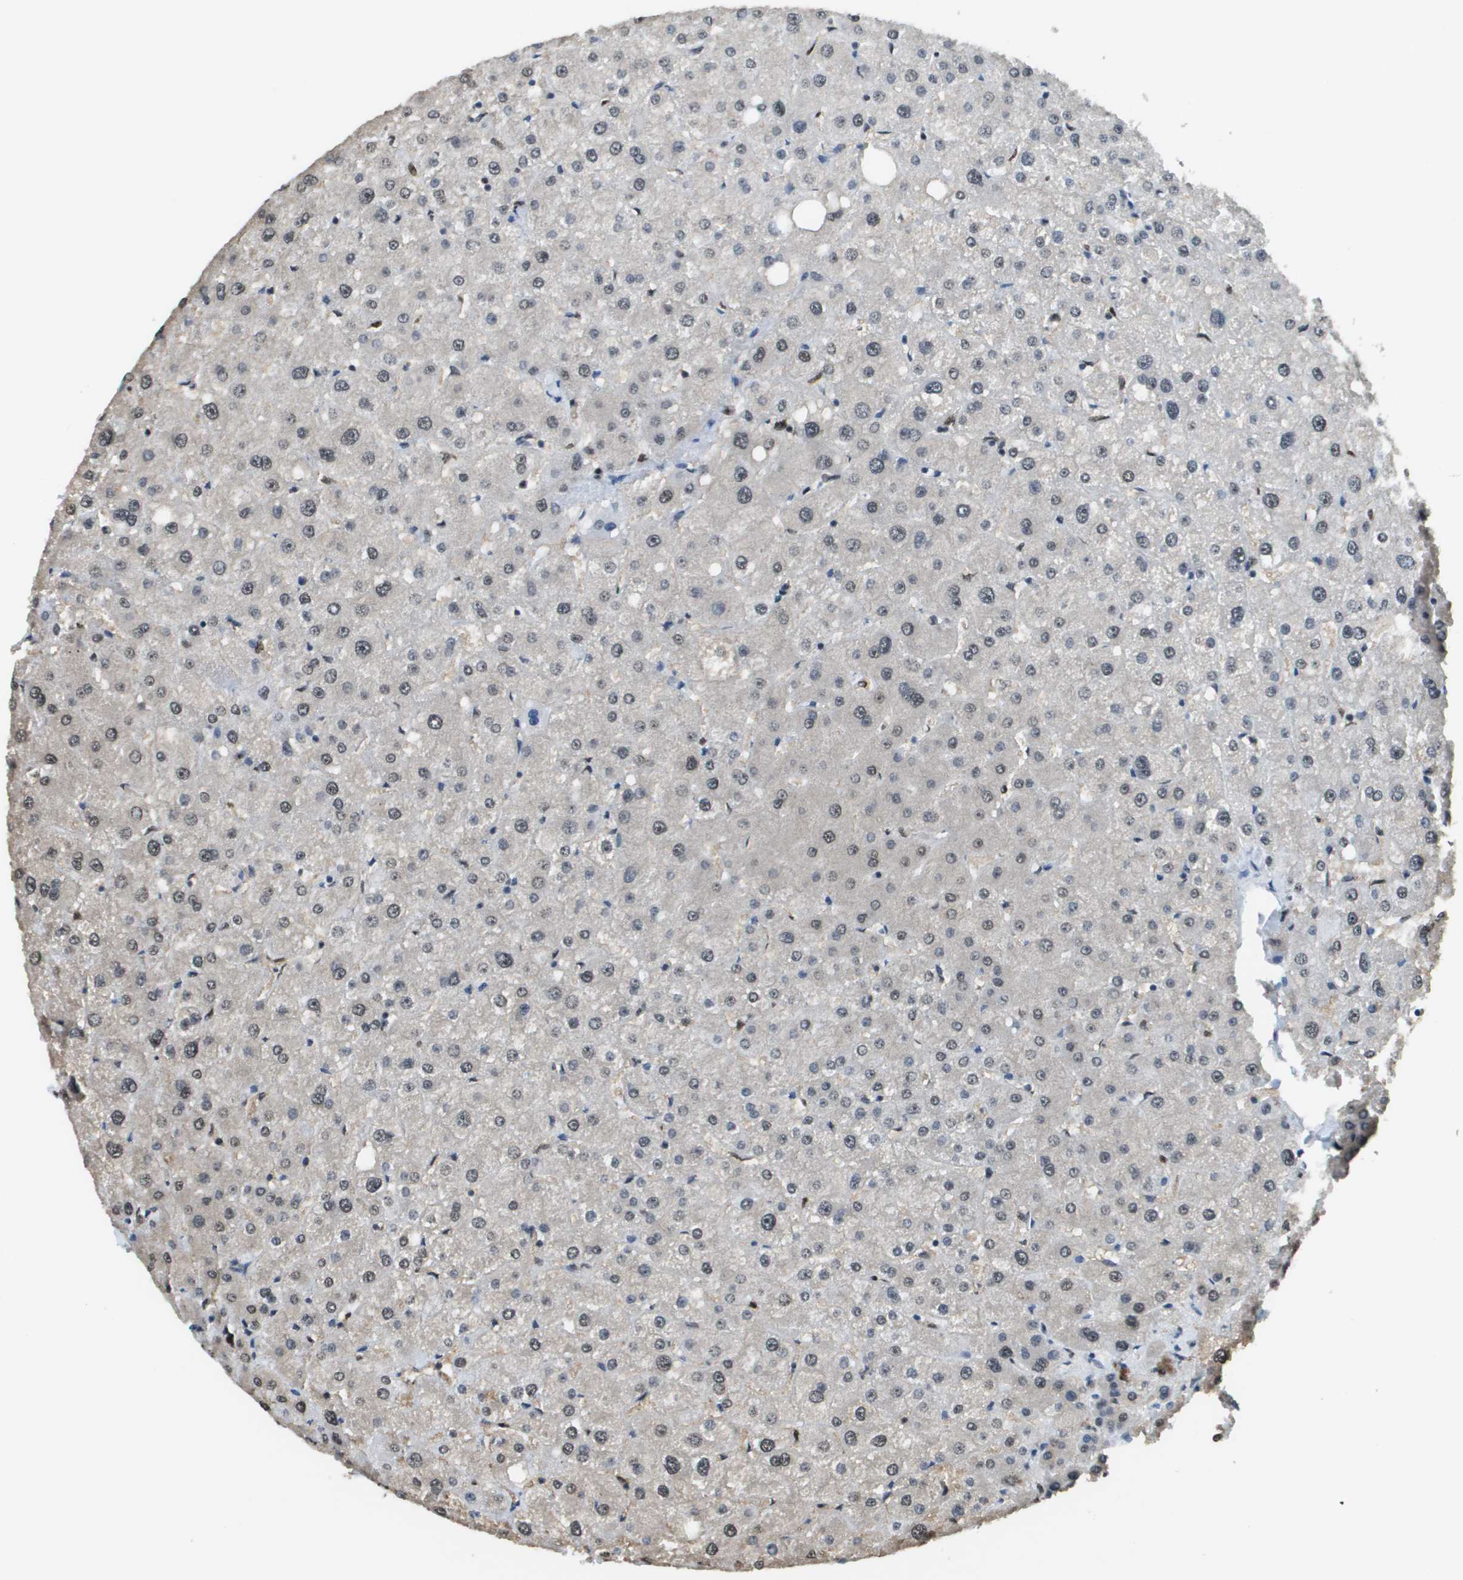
{"staining": {"intensity": "negative", "quantity": "none", "location": "none"}, "tissue": "liver", "cell_type": "Cholangiocytes", "image_type": "normal", "snomed": [{"axis": "morphology", "description": "Normal tissue, NOS"}, {"axis": "topography", "description": "Liver"}], "caption": "A photomicrograph of liver stained for a protein demonstrates no brown staining in cholangiocytes. Nuclei are stained in blue.", "gene": "SP100", "patient": {"sex": "male", "age": 73}}